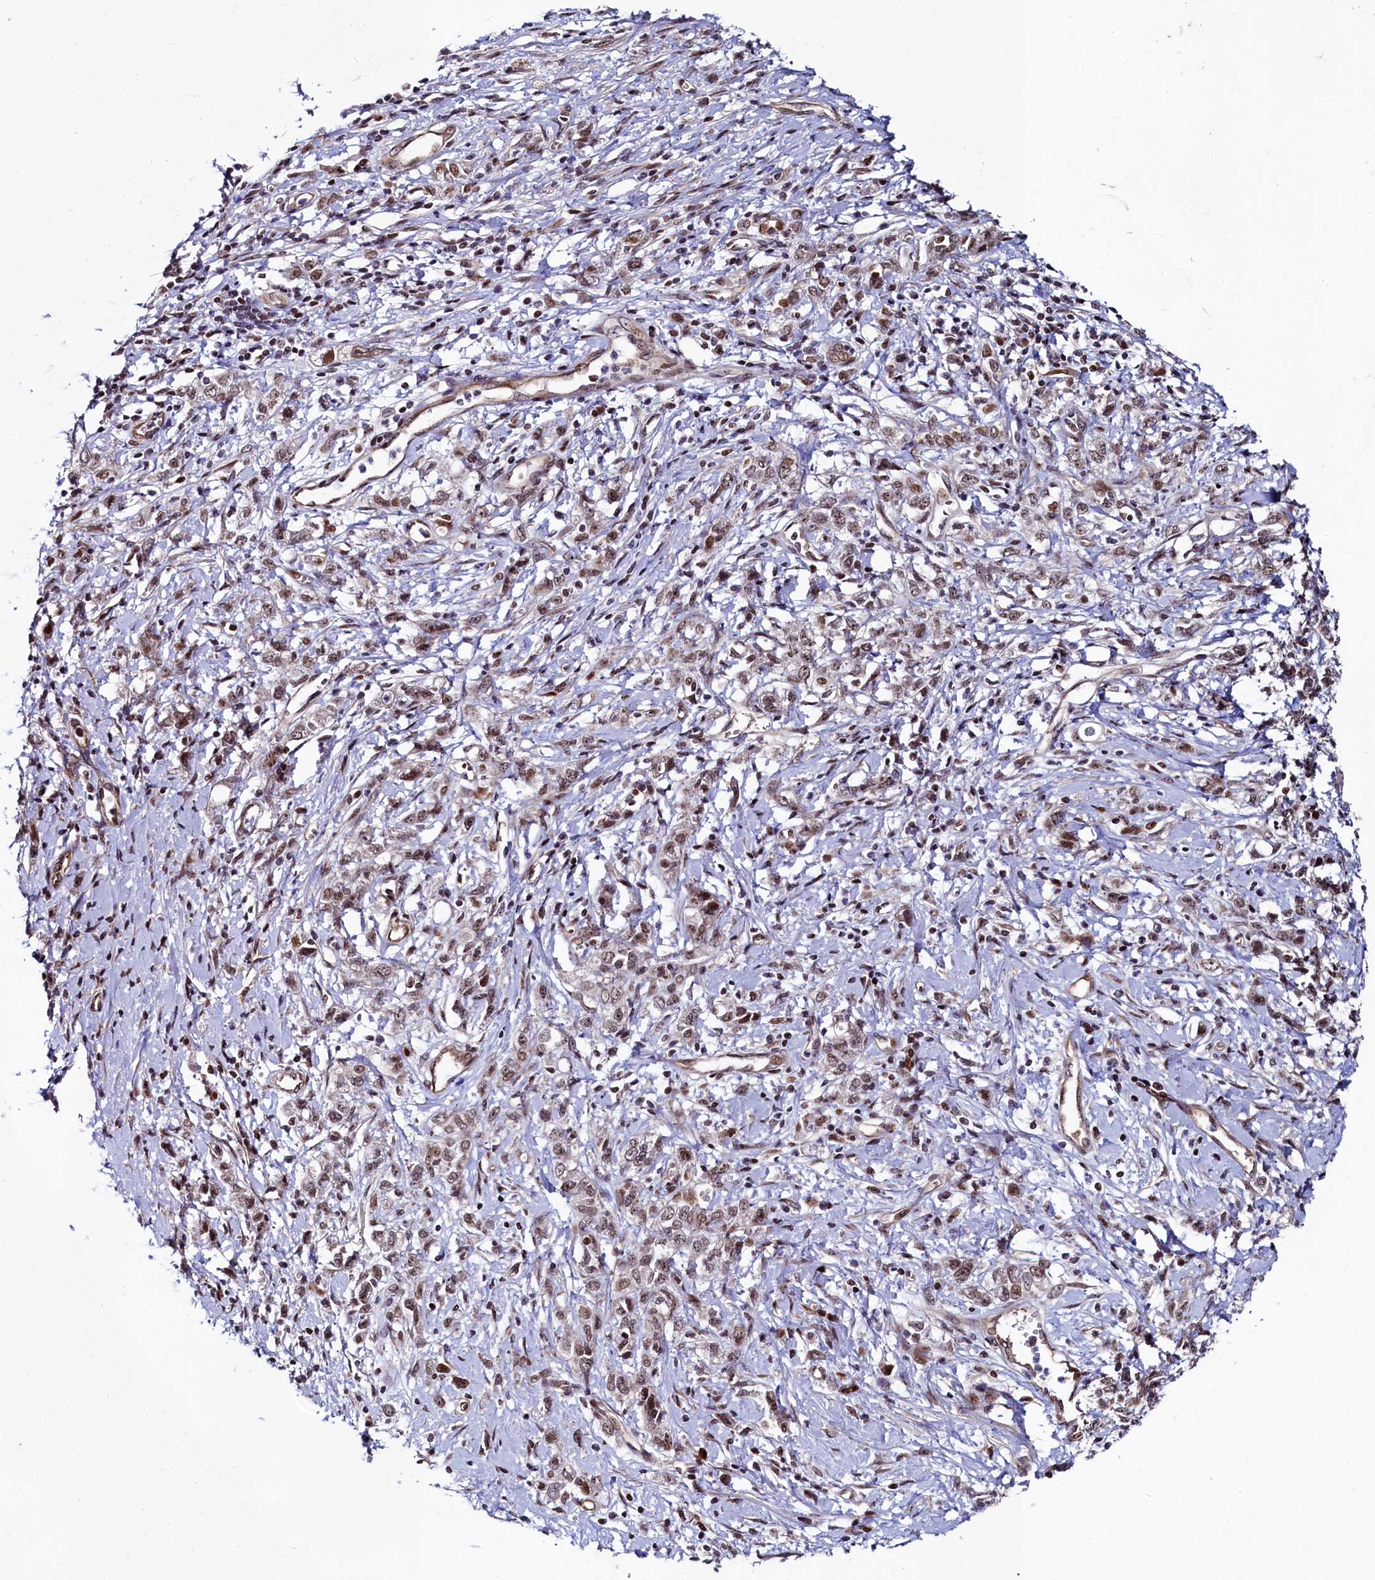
{"staining": {"intensity": "weak", "quantity": ">75%", "location": "nuclear"}, "tissue": "stomach cancer", "cell_type": "Tumor cells", "image_type": "cancer", "snomed": [{"axis": "morphology", "description": "Adenocarcinoma, NOS"}, {"axis": "topography", "description": "Stomach"}], "caption": "DAB immunohistochemical staining of human stomach cancer reveals weak nuclear protein expression in about >75% of tumor cells.", "gene": "LEO1", "patient": {"sex": "female", "age": 76}}